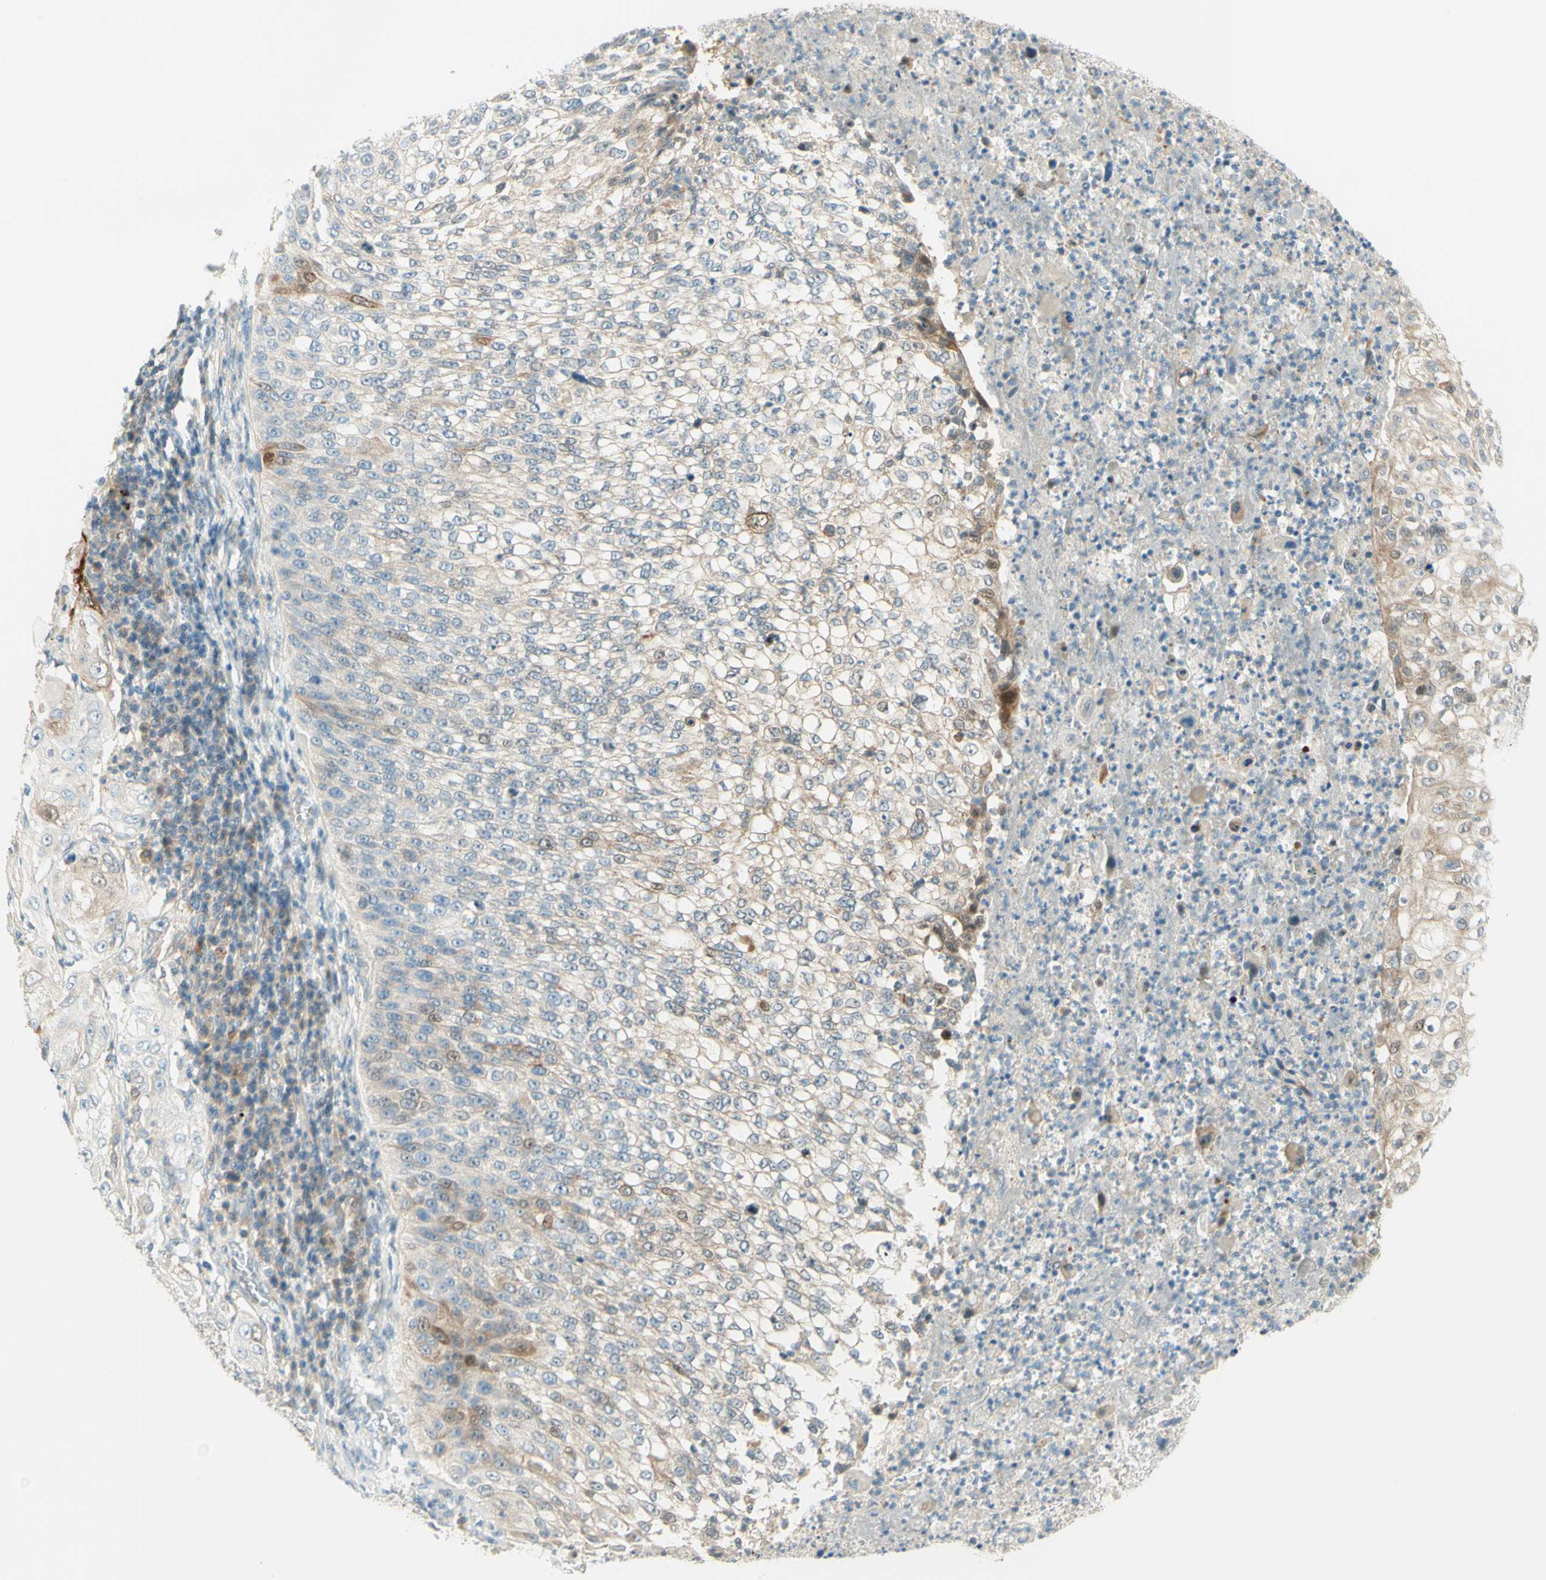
{"staining": {"intensity": "weak", "quantity": ">75%", "location": "cytoplasmic/membranous"}, "tissue": "lung cancer", "cell_type": "Tumor cells", "image_type": "cancer", "snomed": [{"axis": "morphology", "description": "Inflammation, NOS"}, {"axis": "morphology", "description": "Squamous cell carcinoma, NOS"}, {"axis": "topography", "description": "Lymph node"}, {"axis": "topography", "description": "Soft tissue"}, {"axis": "topography", "description": "Lung"}], "caption": "A low amount of weak cytoplasmic/membranous positivity is present in approximately >75% of tumor cells in squamous cell carcinoma (lung) tissue. (IHC, brightfield microscopy, high magnification).", "gene": "PROM1", "patient": {"sex": "male", "age": 66}}